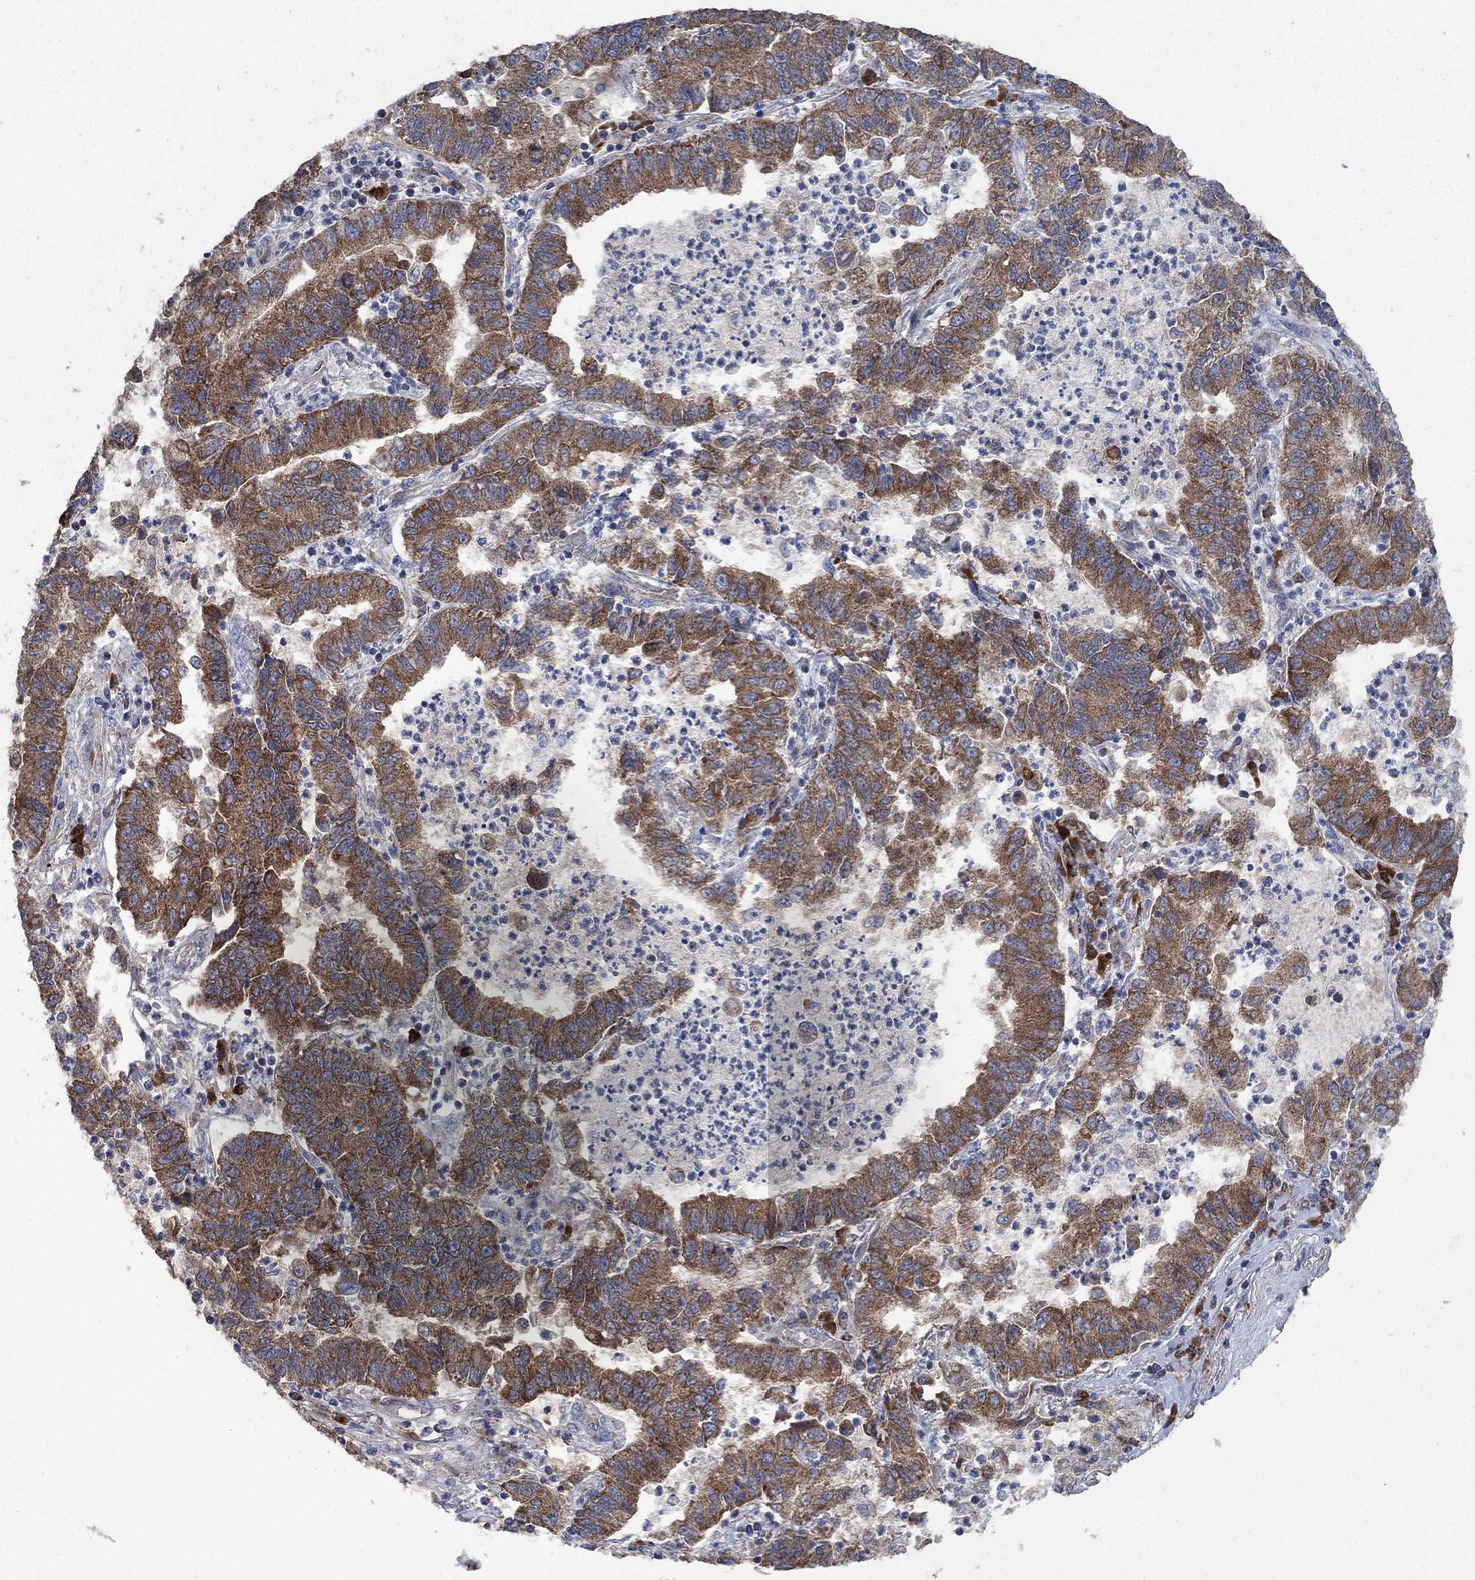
{"staining": {"intensity": "strong", "quantity": "25%-75%", "location": "cytoplasmic/membranous"}, "tissue": "lung cancer", "cell_type": "Tumor cells", "image_type": "cancer", "snomed": [{"axis": "morphology", "description": "Adenocarcinoma, NOS"}, {"axis": "topography", "description": "Lung"}], "caption": "Tumor cells show strong cytoplasmic/membranous expression in approximately 25%-75% of cells in lung cancer. Using DAB (brown) and hematoxylin (blue) stains, captured at high magnification using brightfield microscopy.", "gene": "HID1", "patient": {"sex": "female", "age": 57}}